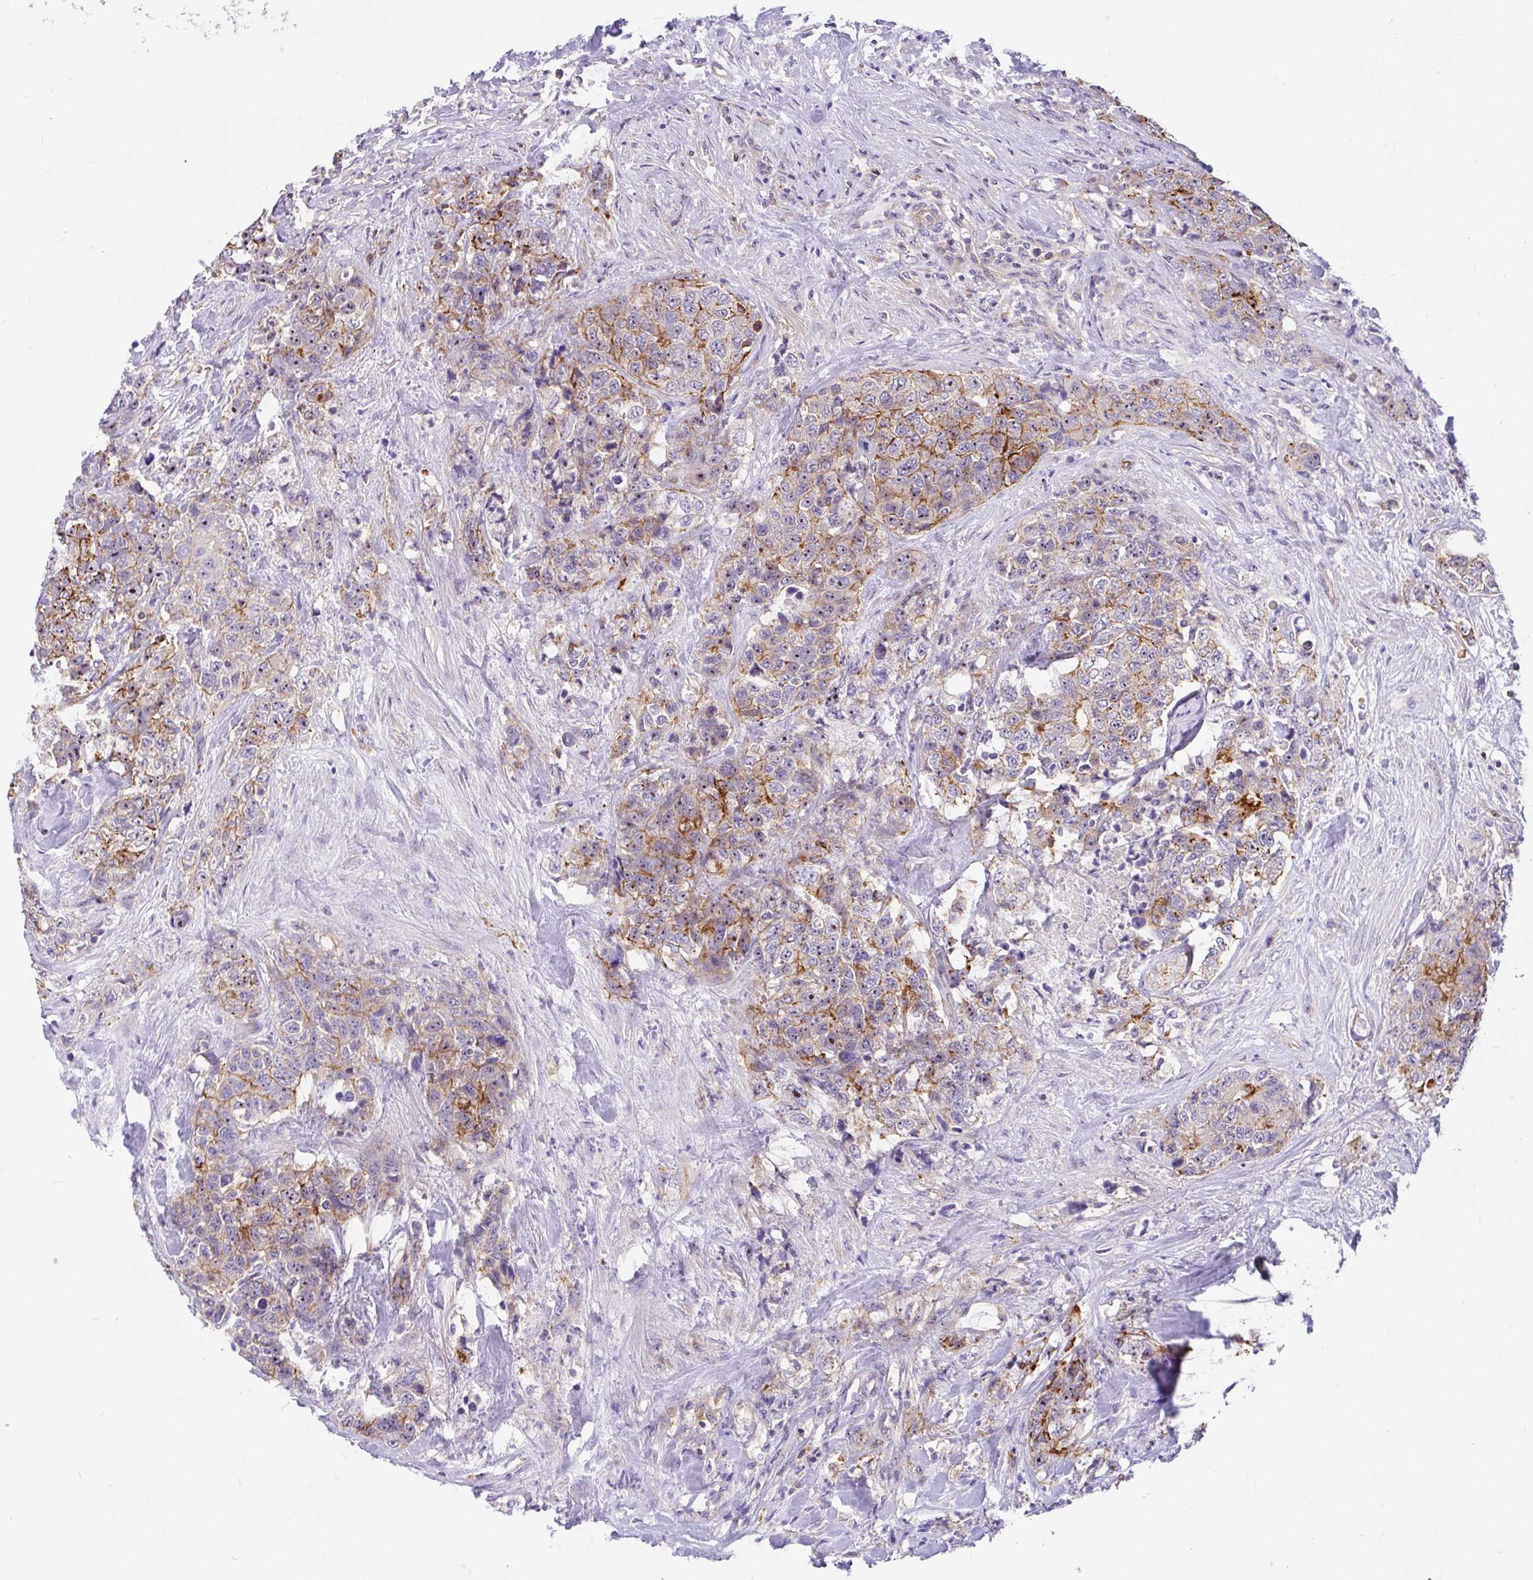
{"staining": {"intensity": "moderate", "quantity": ">75%", "location": "cytoplasmic/membranous"}, "tissue": "urothelial cancer", "cell_type": "Tumor cells", "image_type": "cancer", "snomed": [{"axis": "morphology", "description": "Urothelial carcinoma, High grade"}, {"axis": "topography", "description": "Urinary bladder"}], "caption": "This is an image of IHC staining of urothelial cancer, which shows moderate positivity in the cytoplasmic/membranous of tumor cells.", "gene": "LRRC26", "patient": {"sex": "female", "age": 78}}